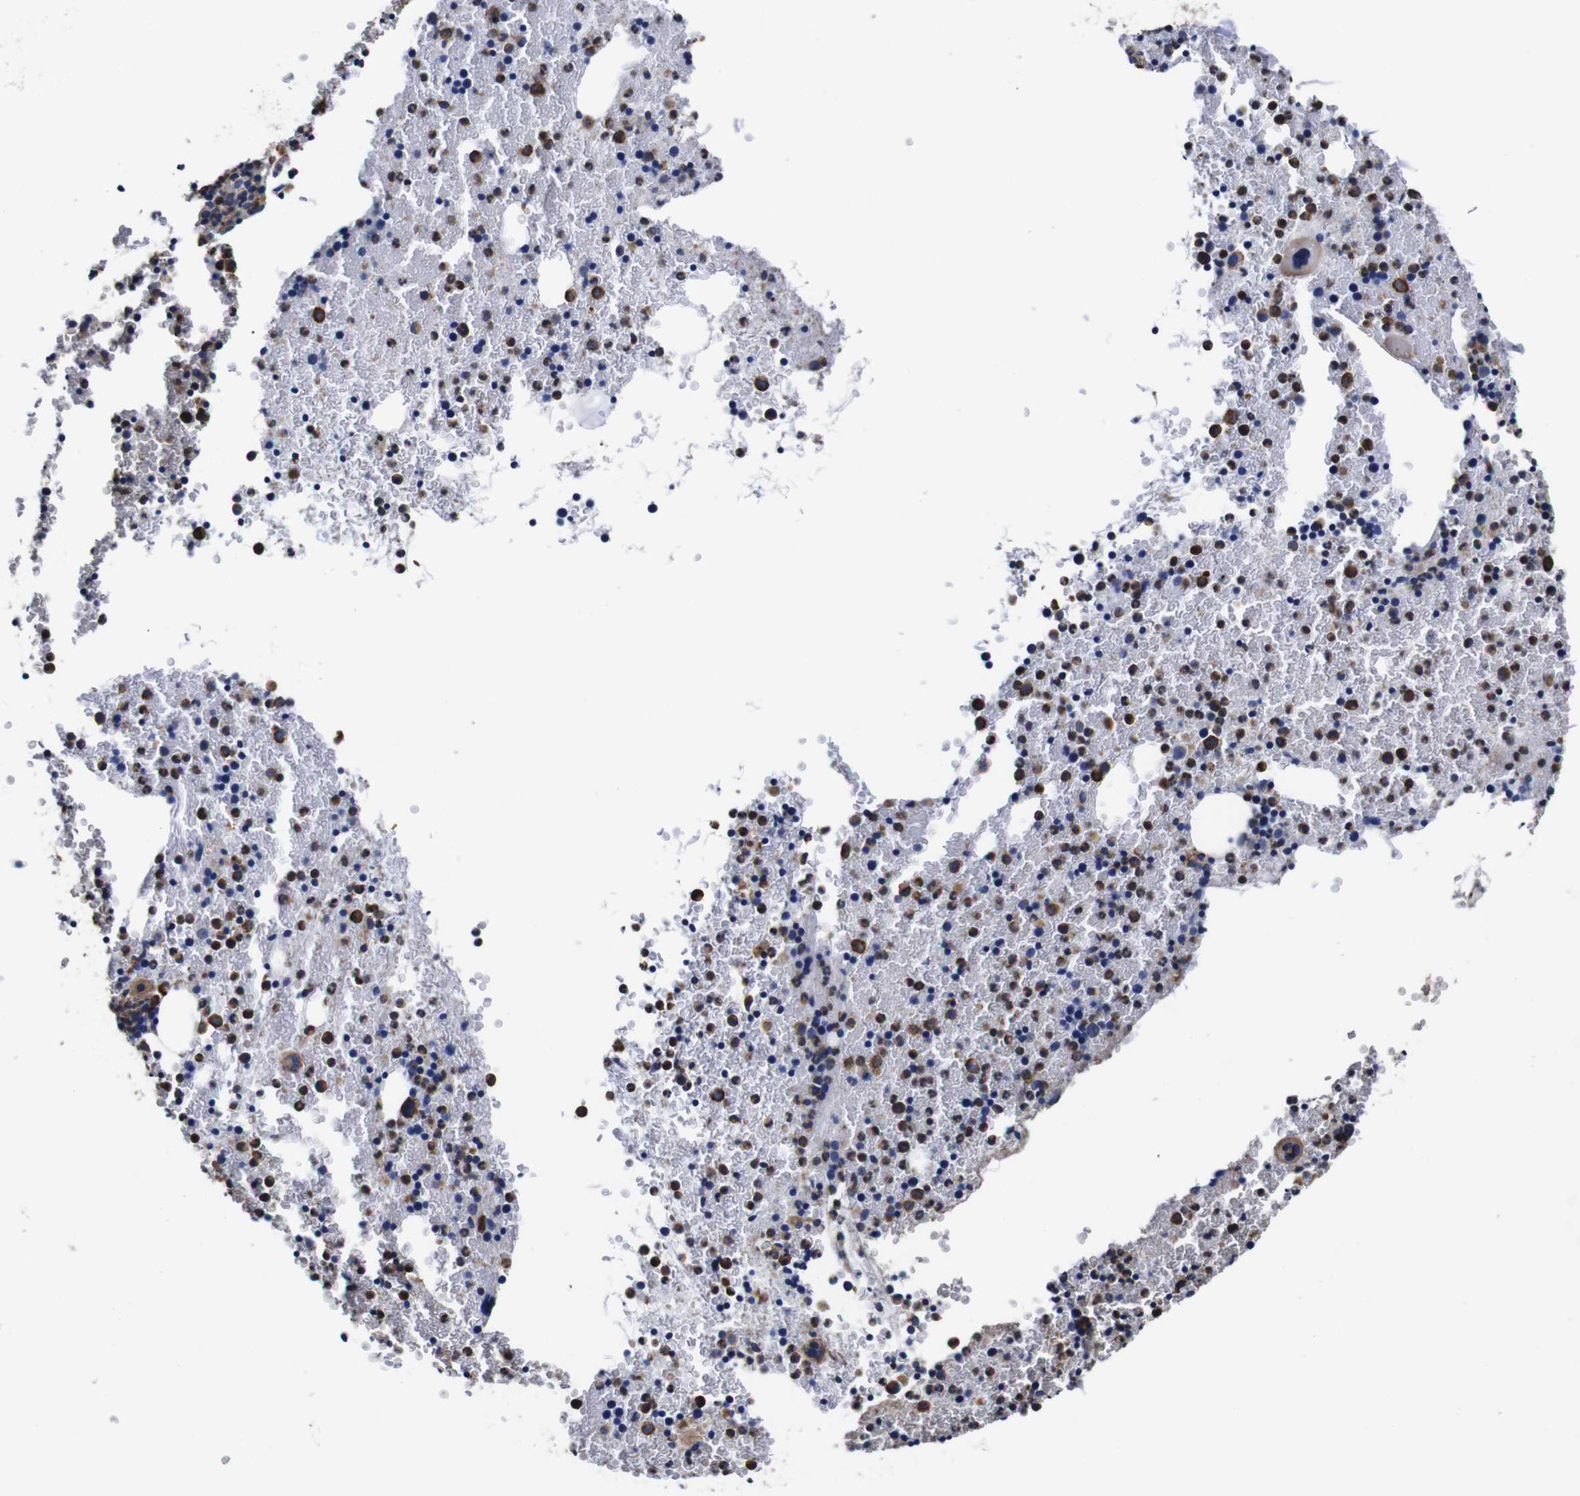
{"staining": {"intensity": "strong", "quantity": "25%-75%", "location": "cytoplasmic/membranous"}, "tissue": "bone marrow", "cell_type": "Hematopoietic cells", "image_type": "normal", "snomed": [{"axis": "morphology", "description": "Normal tissue, NOS"}, {"axis": "morphology", "description": "Inflammation, NOS"}, {"axis": "topography", "description": "Bone marrow"}], "caption": "IHC staining of benign bone marrow, which exhibits high levels of strong cytoplasmic/membranous expression in approximately 25%-75% of hematopoietic cells indicating strong cytoplasmic/membranous protein expression. The staining was performed using DAB (3,3'-diaminobenzidine) (brown) for protein detection and nuclei were counterstained in hematoxylin (blue).", "gene": "PPIB", "patient": {"sex": "female", "age": 17}}